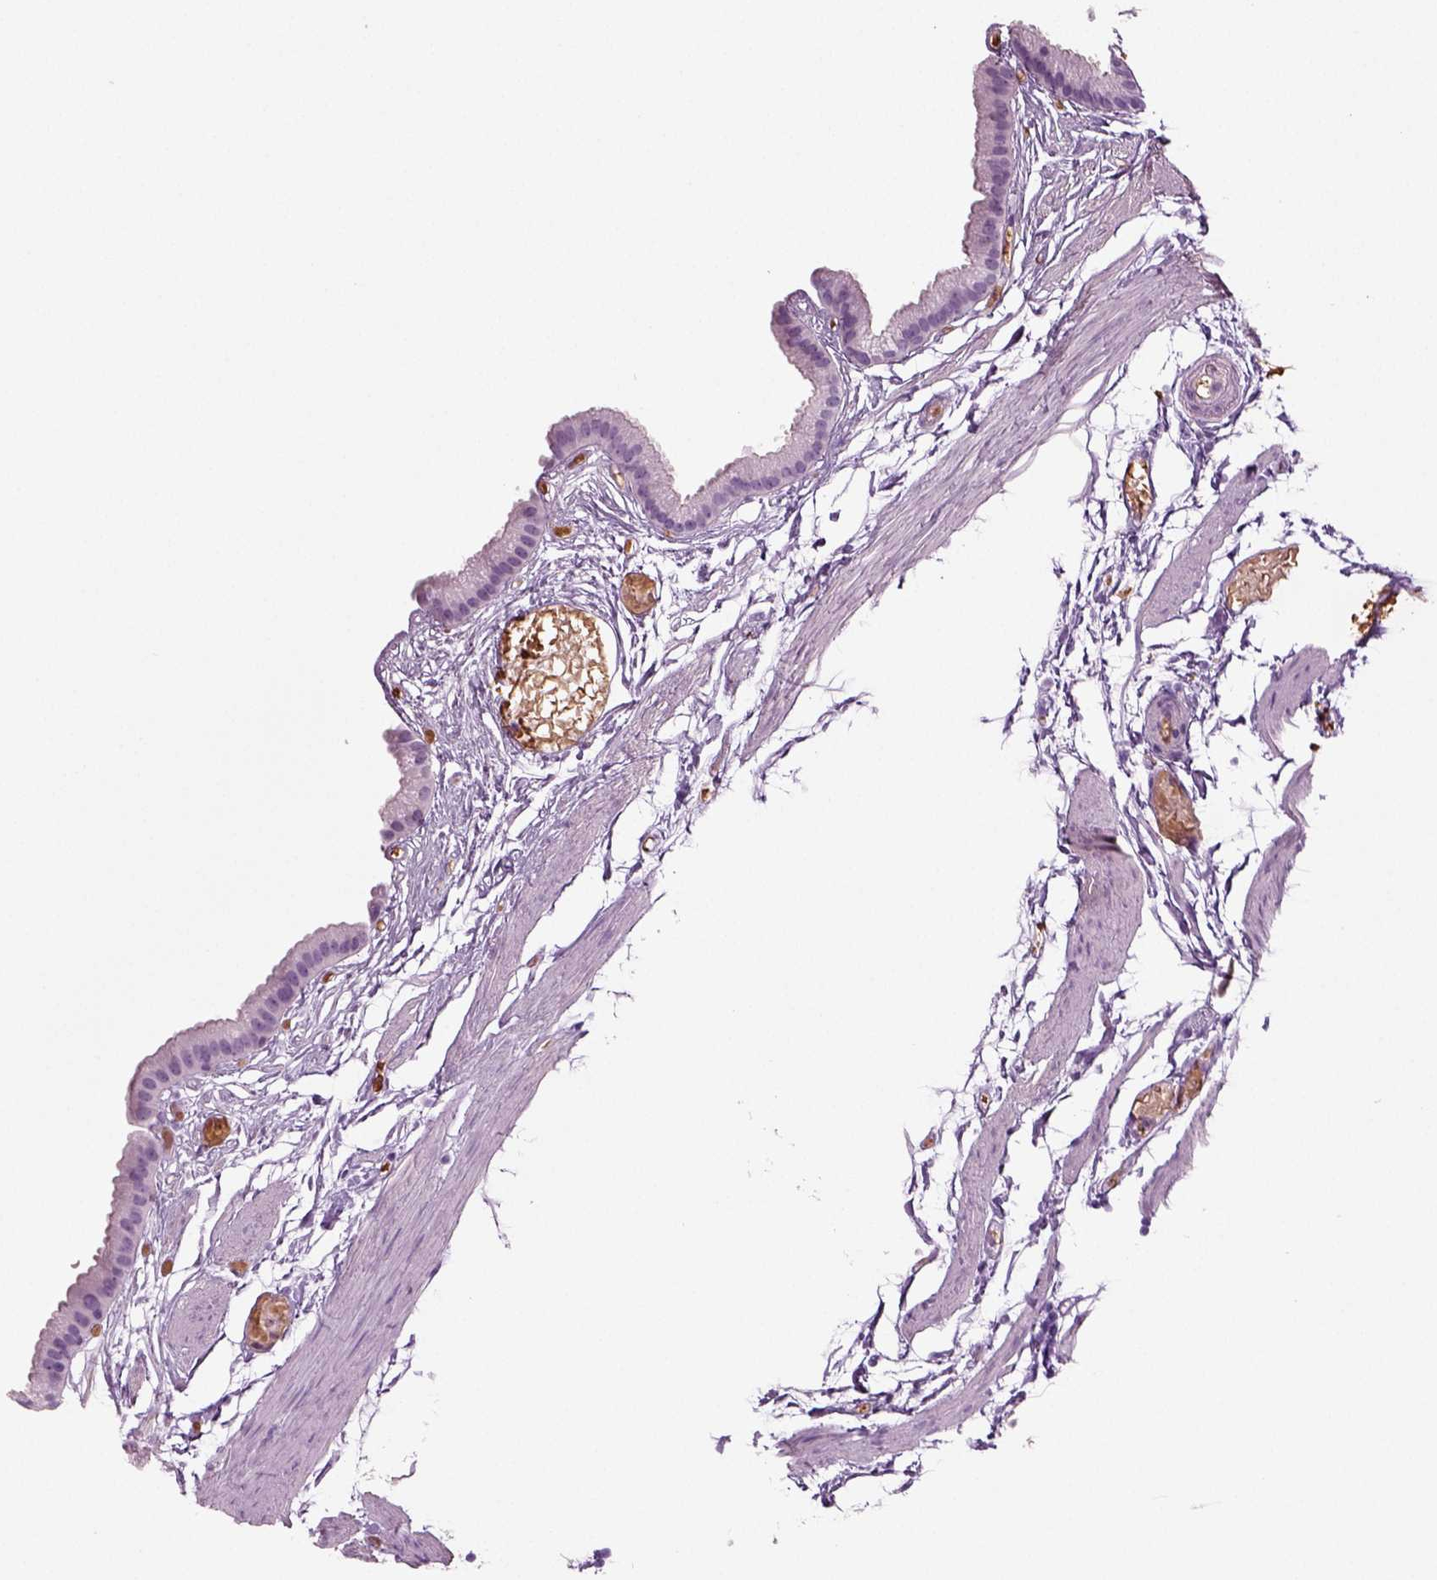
{"staining": {"intensity": "negative", "quantity": "none", "location": "none"}, "tissue": "gallbladder", "cell_type": "Glandular cells", "image_type": "normal", "snomed": [{"axis": "morphology", "description": "Normal tissue, NOS"}, {"axis": "topography", "description": "Gallbladder"}], "caption": "High magnification brightfield microscopy of unremarkable gallbladder stained with DAB (3,3'-diaminobenzidine) (brown) and counterstained with hematoxylin (blue): glandular cells show no significant positivity. Nuclei are stained in blue.", "gene": "CRABP1", "patient": {"sex": "female", "age": 45}}